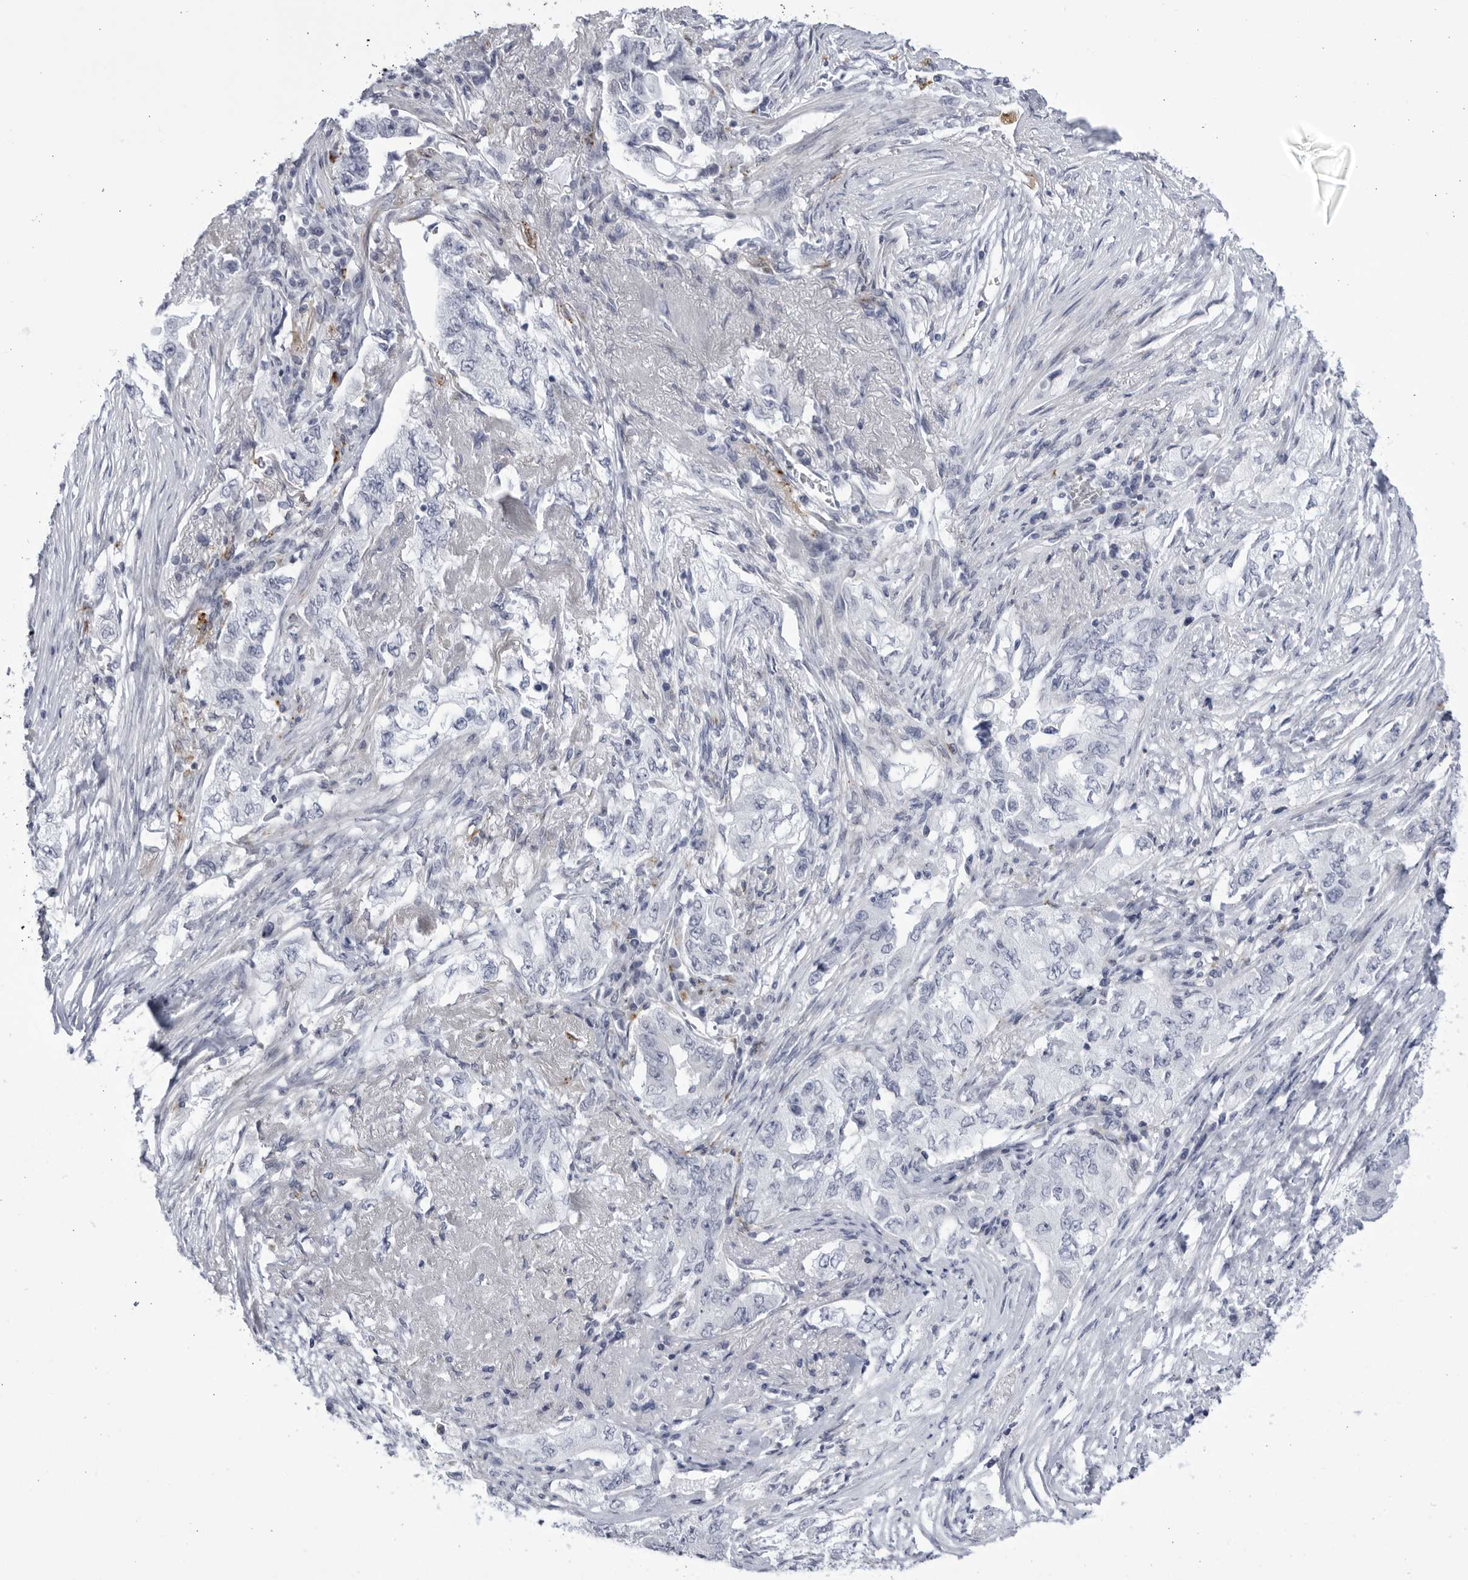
{"staining": {"intensity": "negative", "quantity": "none", "location": "none"}, "tissue": "lung cancer", "cell_type": "Tumor cells", "image_type": "cancer", "snomed": [{"axis": "morphology", "description": "Adenocarcinoma, NOS"}, {"axis": "topography", "description": "Lung"}], "caption": "DAB (3,3'-diaminobenzidine) immunohistochemical staining of human lung cancer (adenocarcinoma) exhibits no significant expression in tumor cells. (Stains: DAB immunohistochemistry with hematoxylin counter stain, Microscopy: brightfield microscopy at high magnification).", "gene": "CCDC181", "patient": {"sex": "female", "age": 51}}